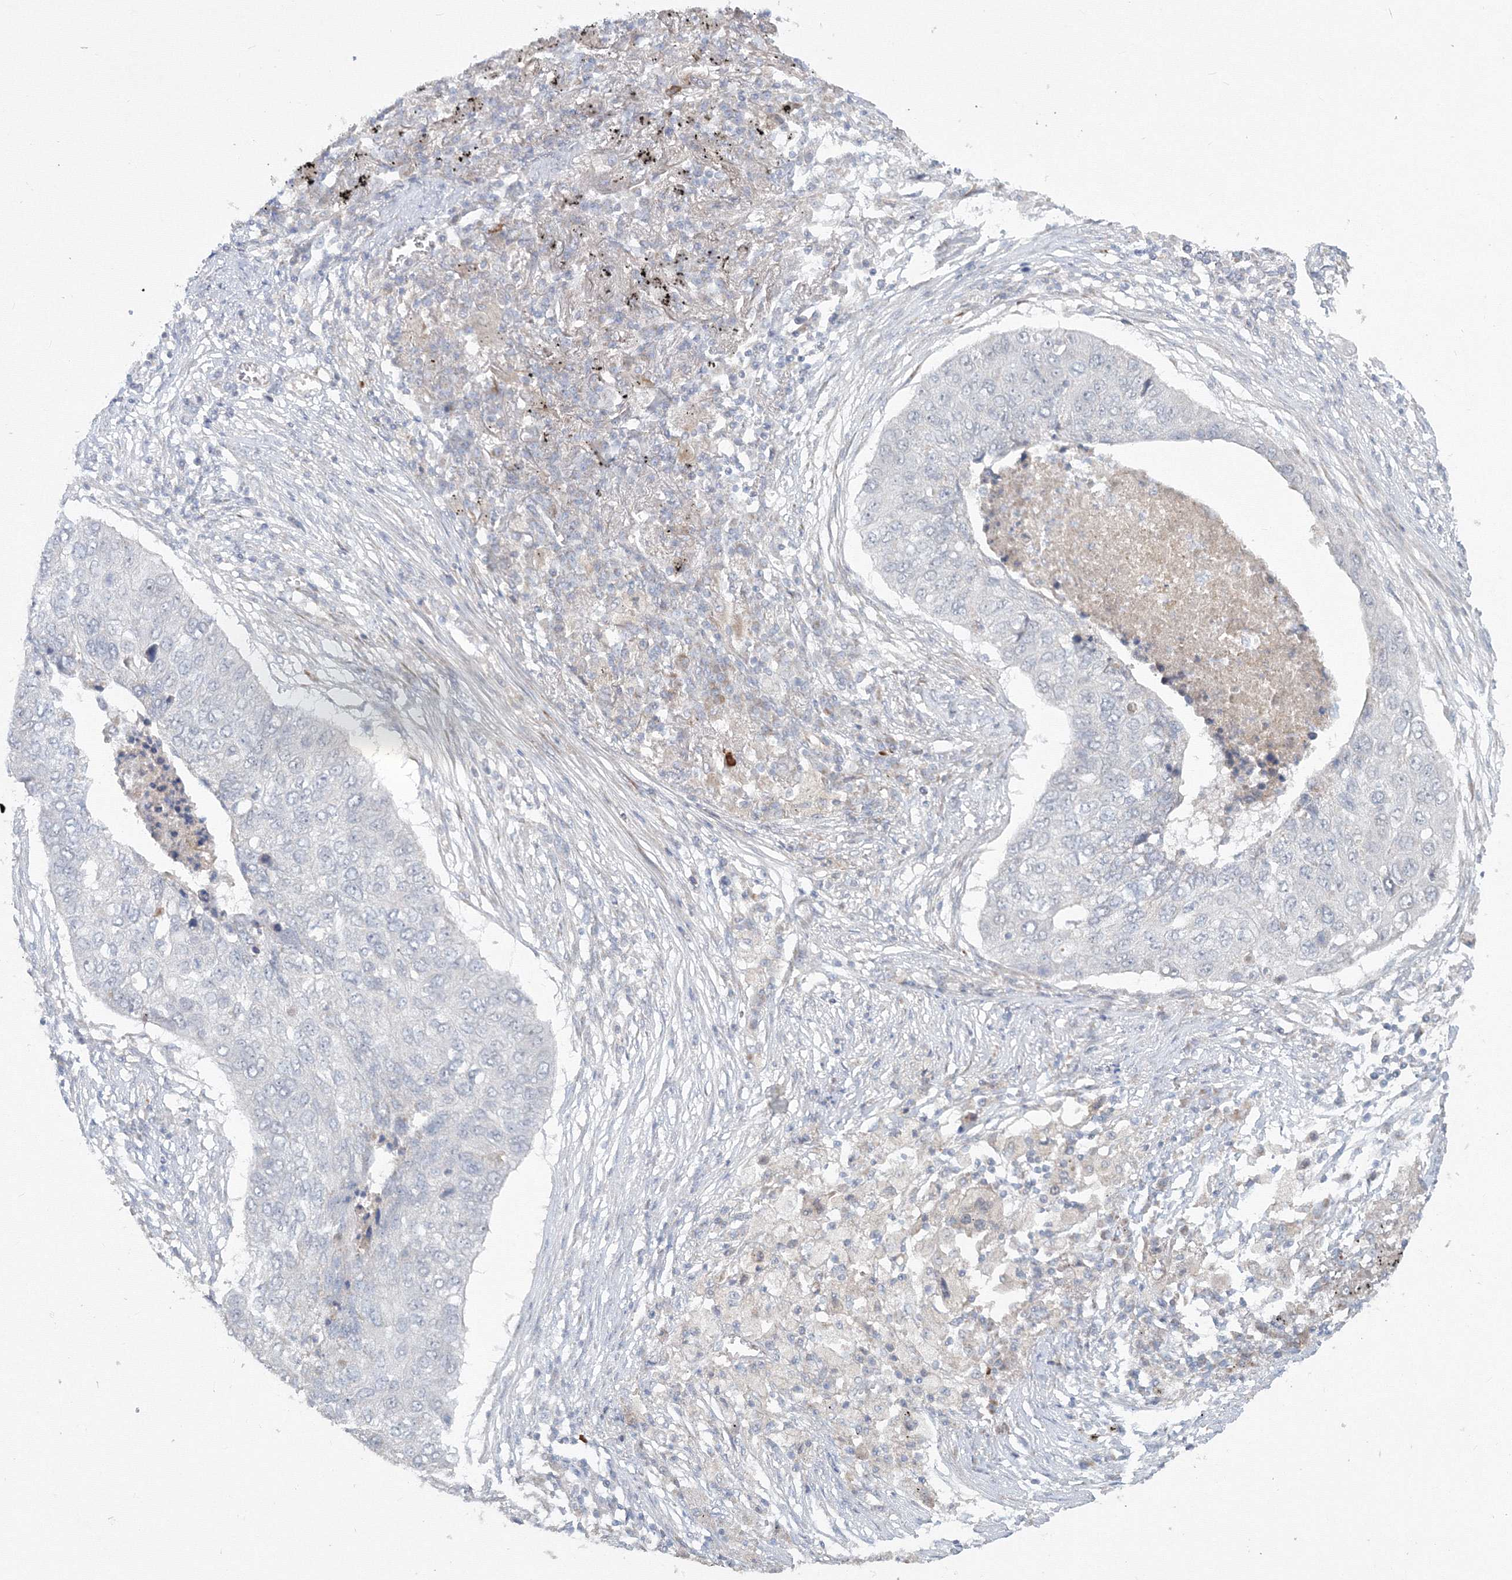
{"staining": {"intensity": "negative", "quantity": "none", "location": "none"}, "tissue": "lung cancer", "cell_type": "Tumor cells", "image_type": "cancer", "snomed": [{"axis": "morphology", "description": "Squamous cell carcinoma, NOS"}, {"axis": "topography", "description": "Lung"}], "caption": "The histopathology image shows no staining of tumor cells in squamous cell carcinoma (lung). The staining is performed using DAB brown chromogen with nuclei counter-stained in using hematoxylin.", "gene": "WDR49", "patient": {"sex": "female", "age": 63}}